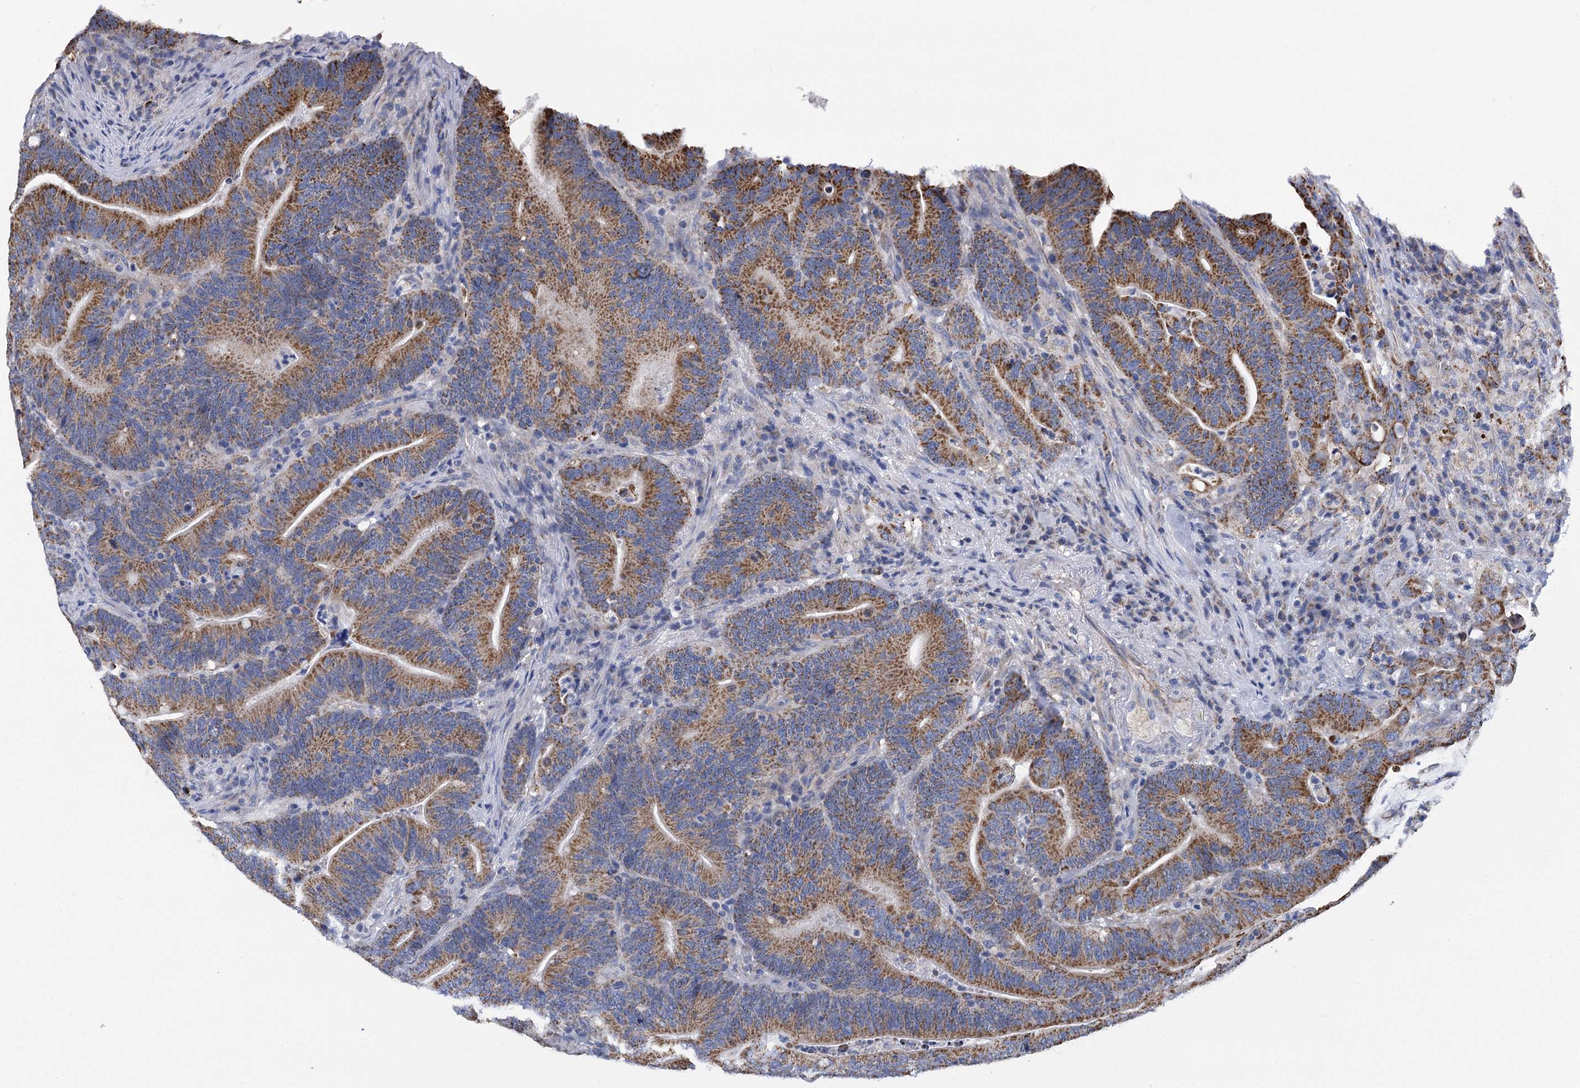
{"staining": {"intensity": "moderate", "quantity": ">75%", "location": "cytoplasmic/membranous"}, "tissue": "colorectal cancer", "cell_type": "Tumor cells", "image_type": "cancer", "snomed": [{"axis": "morphology", "description": "Adenocarcinoma, NOS"}, {"axis": "topography", "description": "Colon"}], "caption": "High-power microscopy captured an immunohistochemistry (IHC) photomicrograph of colorectal adenocarcinoma, revealing moderate cytoplasmic/membranous staining in approximately >75% of tumor cells.", "gene": "CCDC73", "patient": {"sex": "female", "age": 66}}